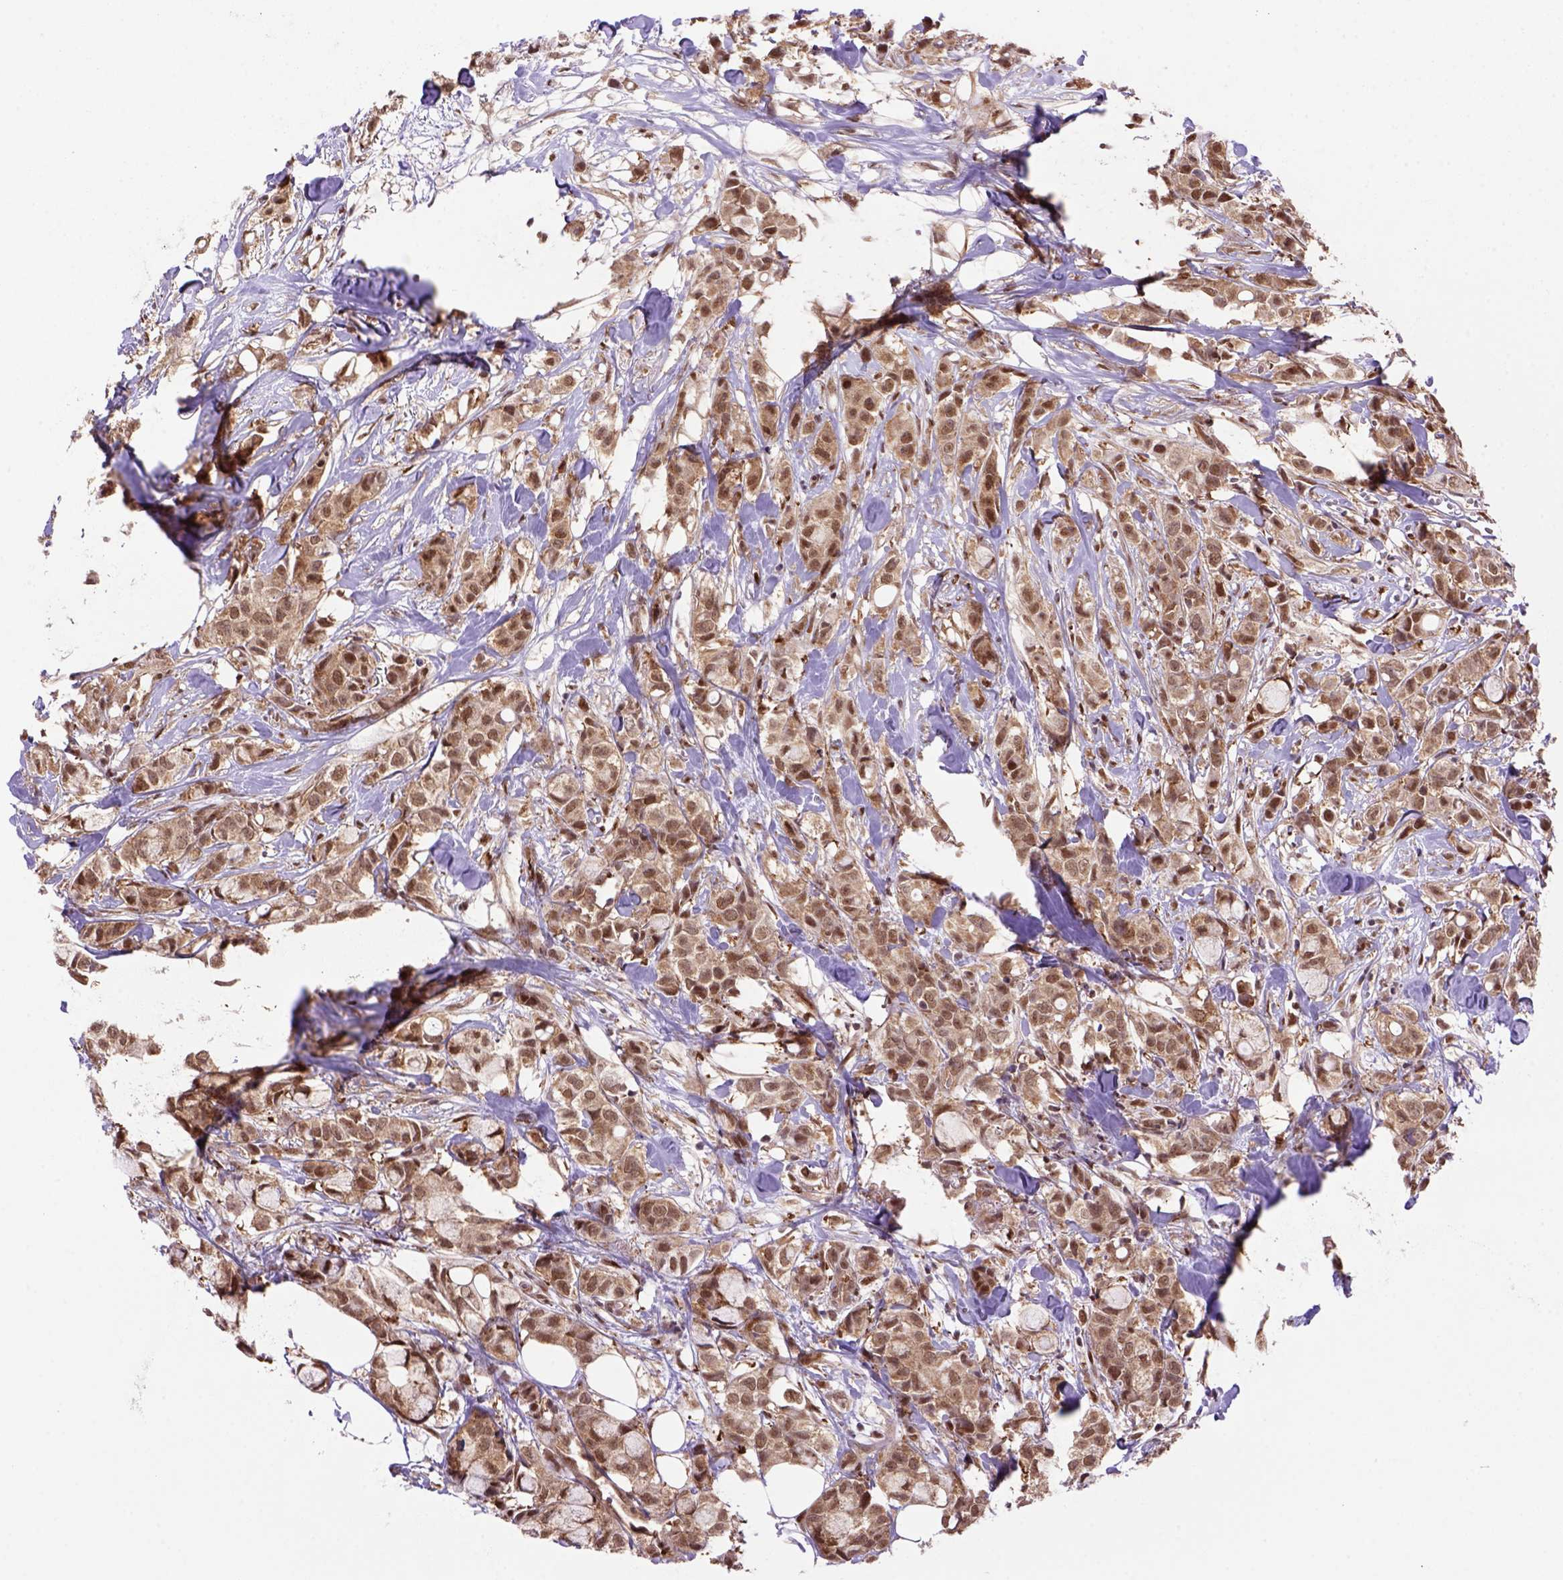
{"staining": {"intensity": "moderate", "quantity": ">75%", "location": "cytoplasmic/membranous,nuclear"}, "tissue": "breast cancer", "cell_type": "Tumor cells", "image_type": "cancer", "snomed": [{"axis": "morphology", "description": "Duct carcinoma"}, {"axis": "topography", "description": "Breast"}], "caption": "Immunohistochemical staining of invasive ductal carcinoma (breast) shows medium levels of moderate cytoplasmic/membranous and nuclear staining in about >75% of tumor cells.", "gene": "PSMC2", "patient": {"sex": "female", "age": 85}}